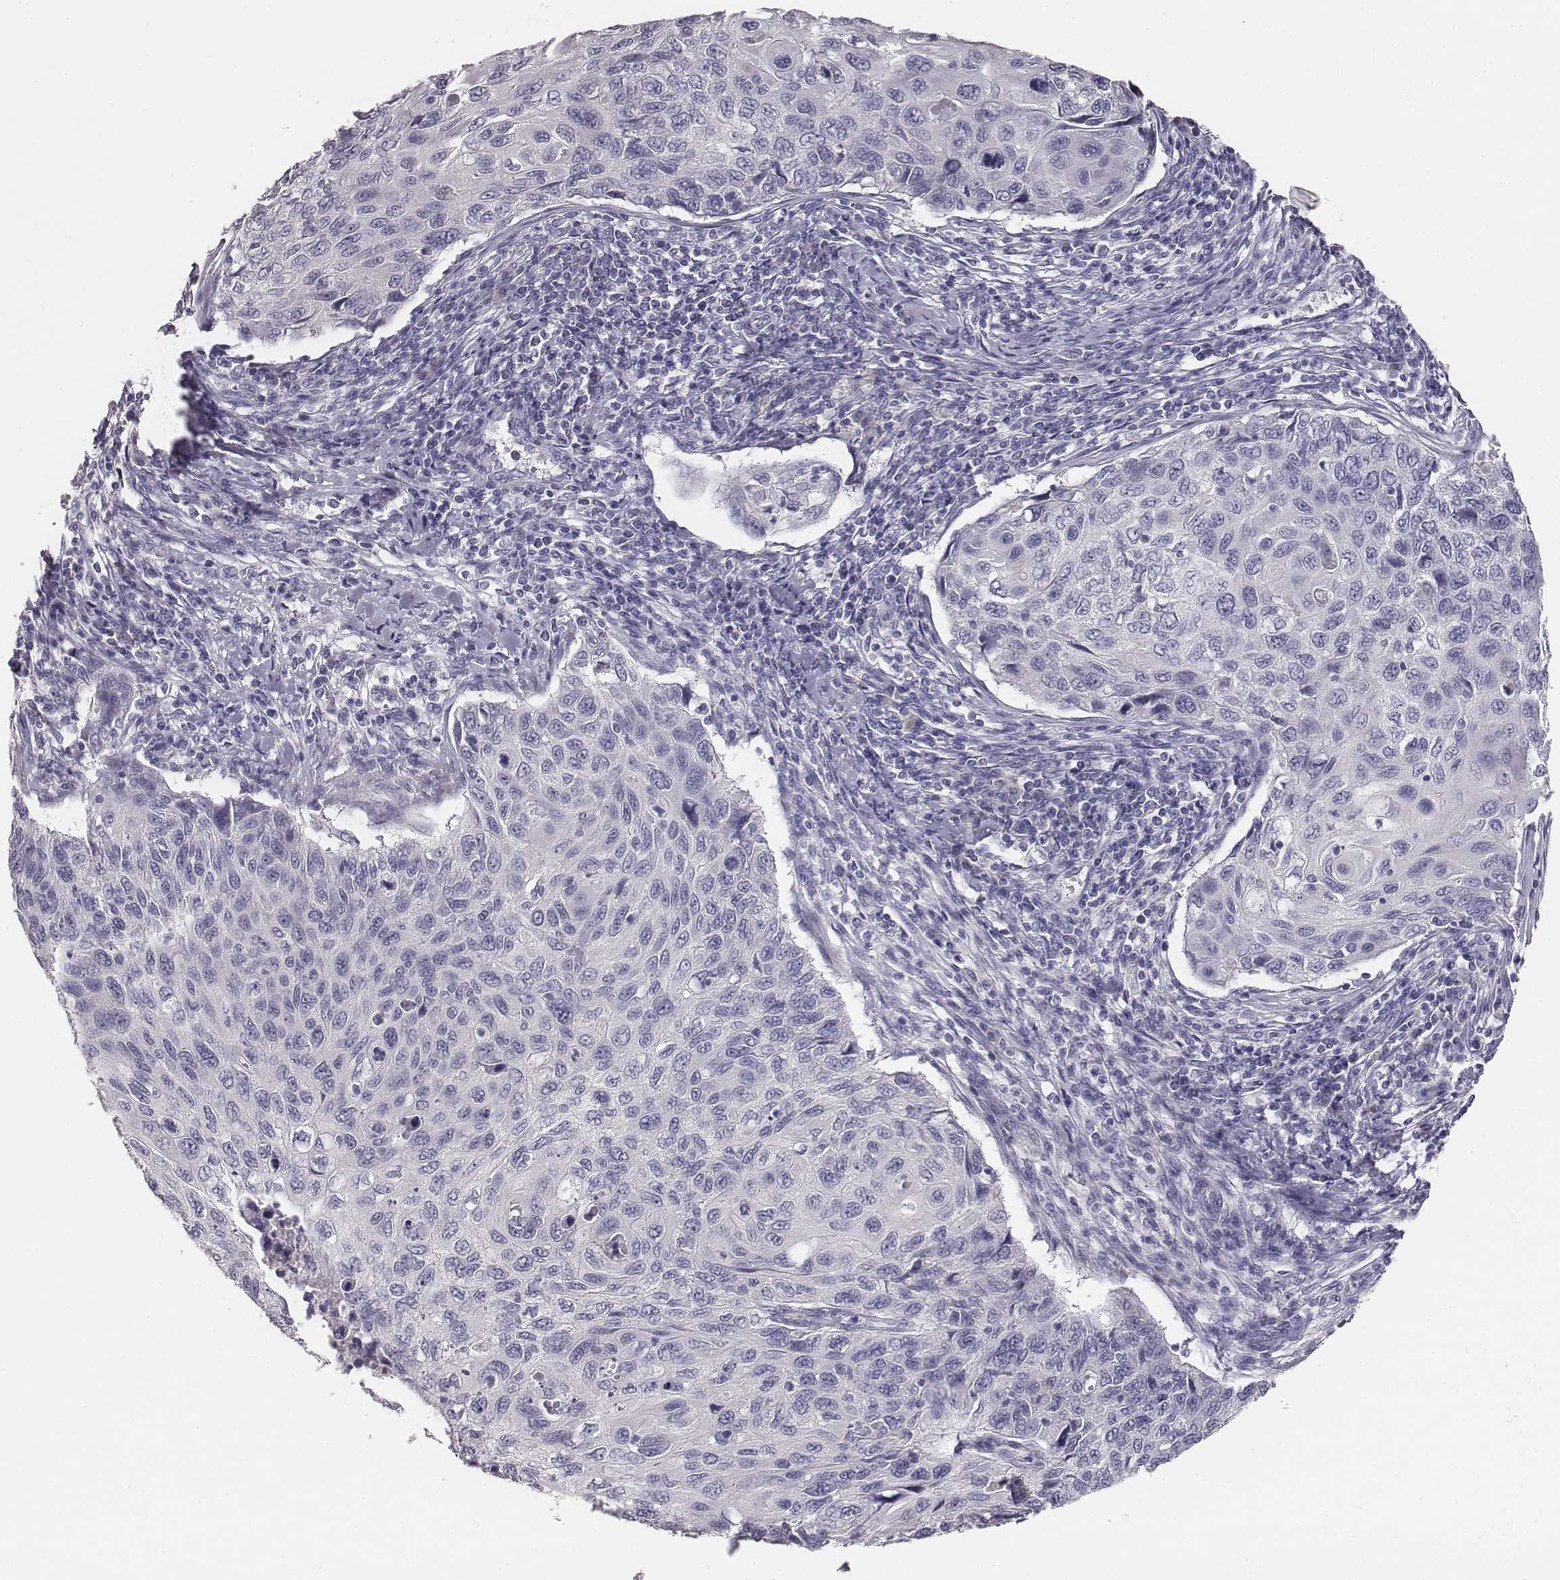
{"staining": {"intensity": "negative", "quantity": "none", "location": "none"}, "tissue": "cervical cancer", "cell_type": "Tumor cells", "image_type": "cancer", "snomed": [{"axis": "morphology", "description": "Squamous cell carcinoma, NOS"}, {"axis": "topography", "description": "Cervix"}], "caption": "Tumor cells are negative for protein expression in human cervical cancer. Brightfield microscopy of immunohistochemistry stained with DAB (3,3'-diaminobenzidine) (brown) and hematoxylin (blue), captured at high magnification.", "gene": "MYH6", "patient": {"sex": "female", "age": 70}}